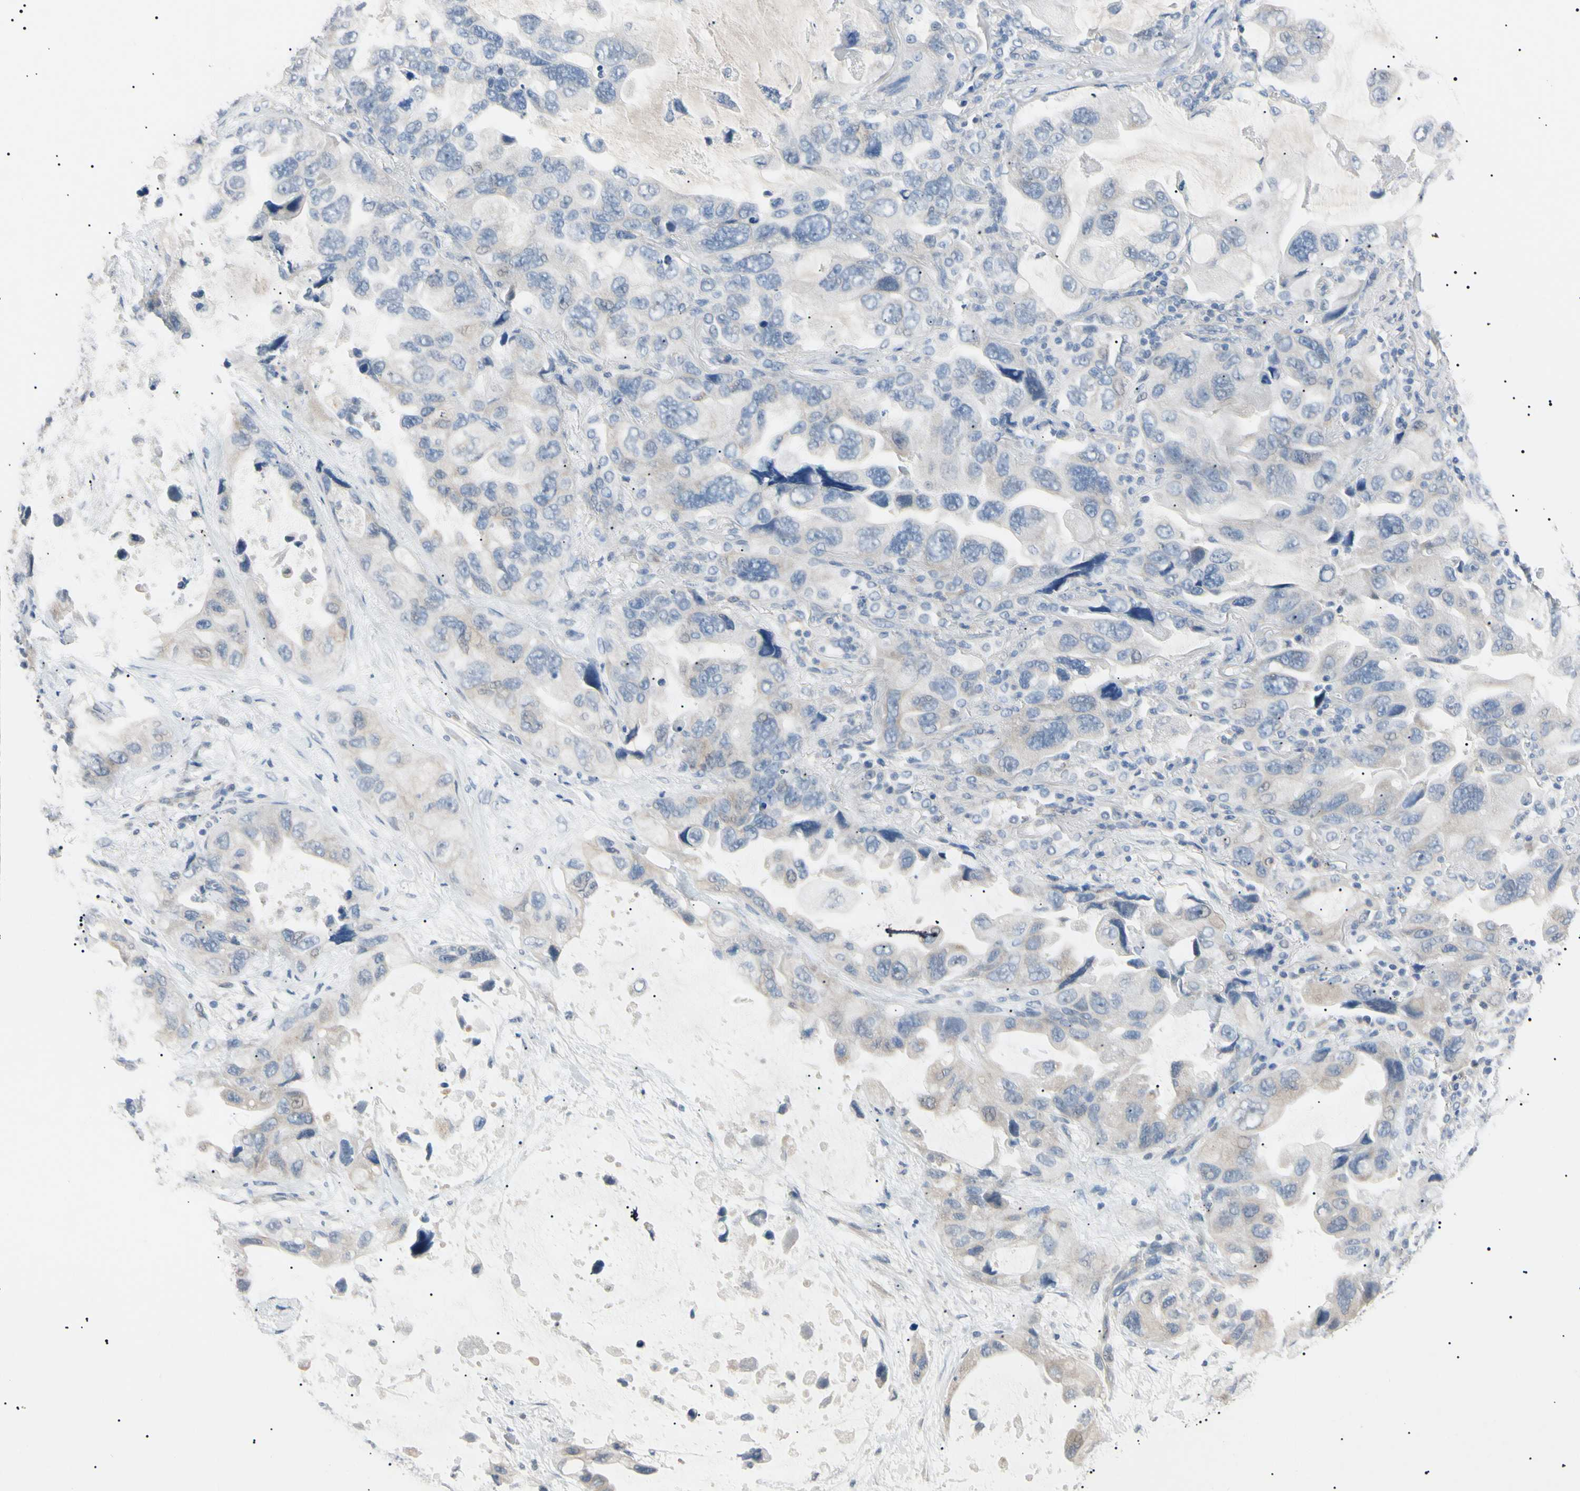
{"staining": {"intensity": "negative", "quantity": "none", "location": "none"}, "tissue": "lung cancer", "cell_type": "Tumor cells", "image_type": "cancer", "snomed": [{"axis": "morphology", "description": "Squamous cell carcinoma, NOS"}, {"axis": "topography", "description": "Lung"}], "caption": "Immunohistochemical staining of human lung squamous cell carcinoma displays no significant expression in tumor cells.", "gene": "CGB3", "patient": {"sex": "female", "age": 73}}